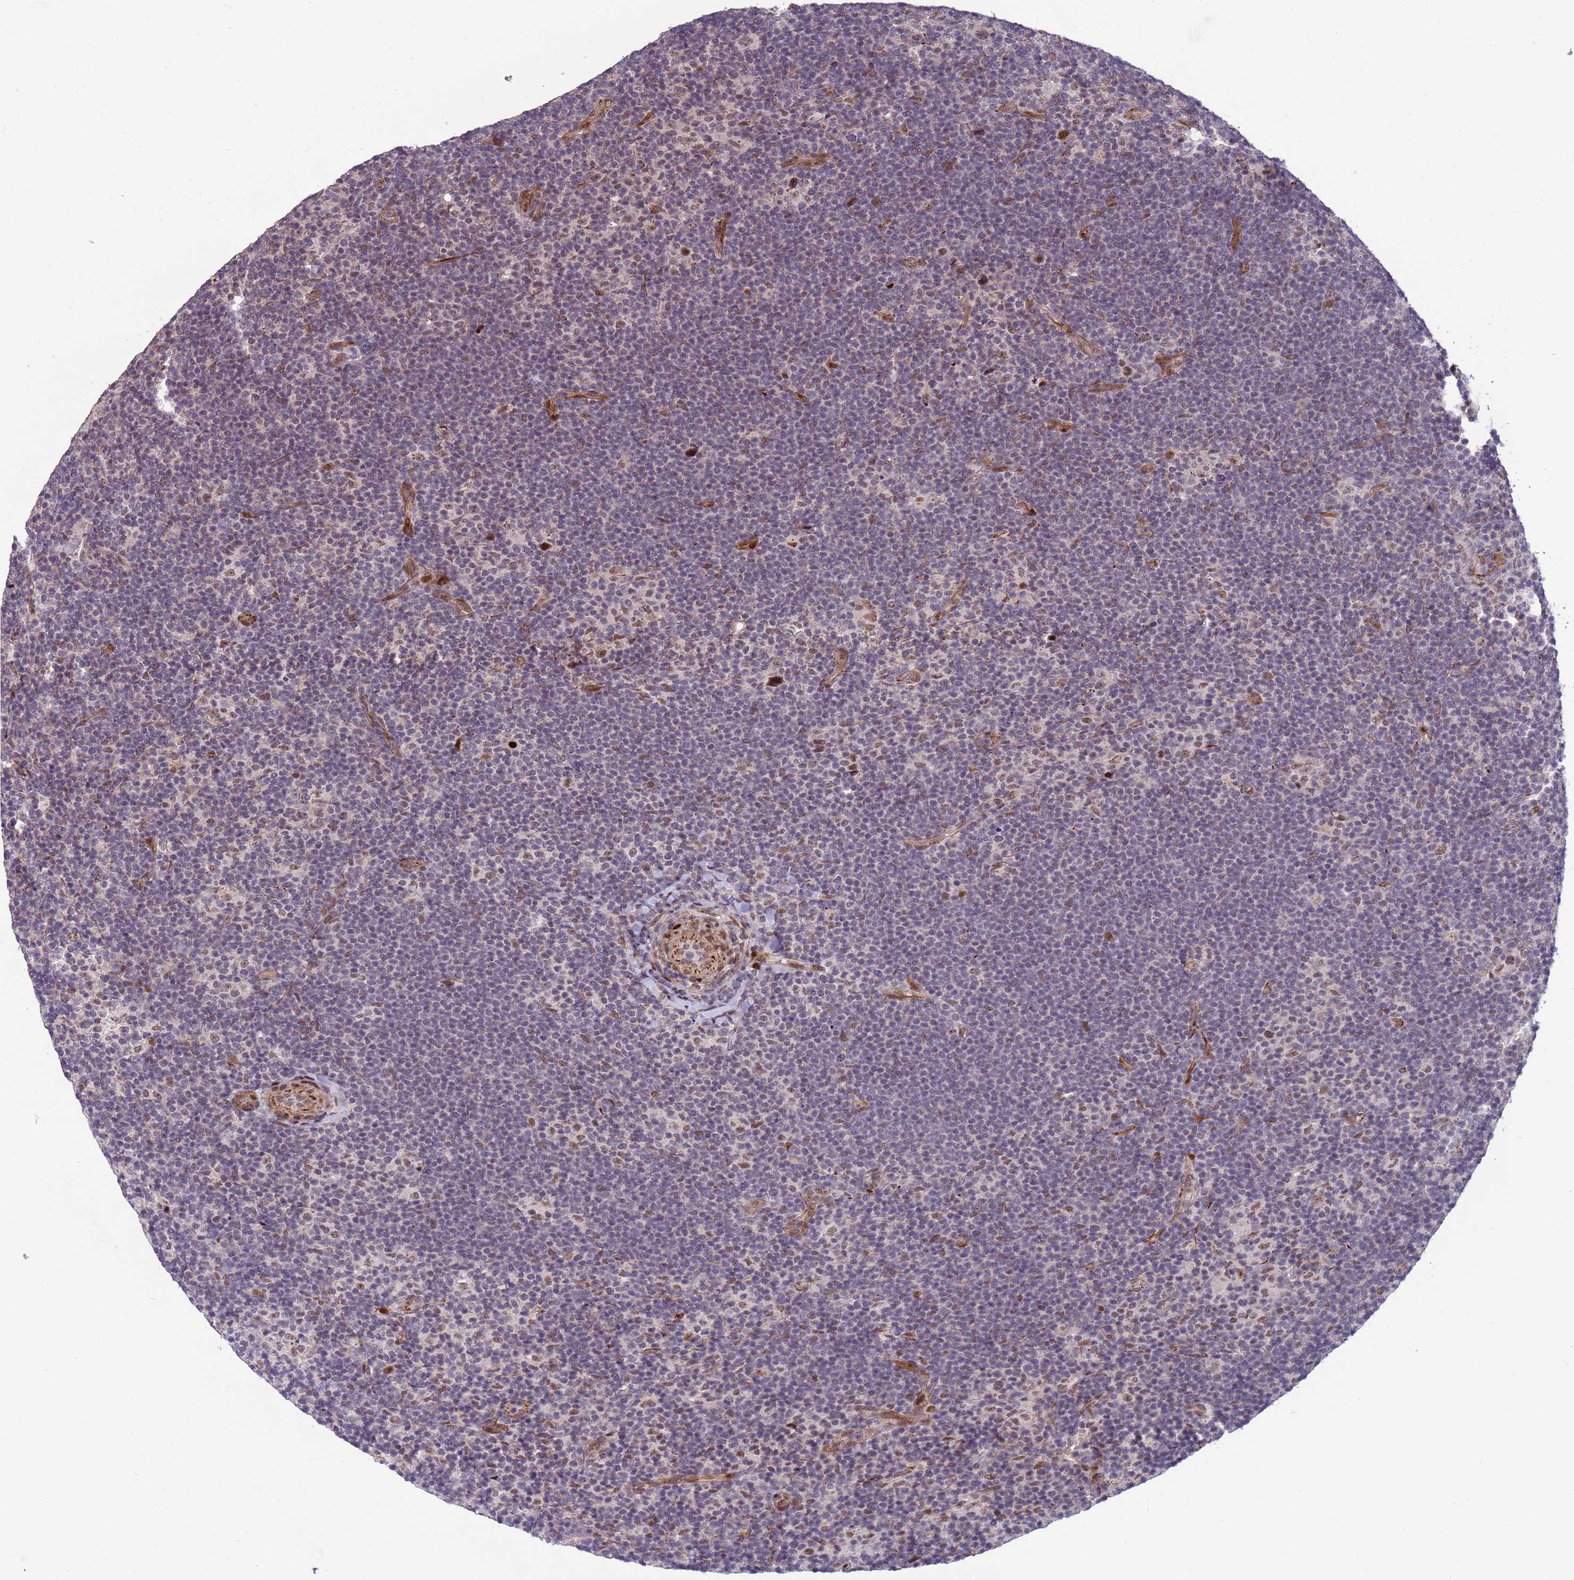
{"staining": {"intensity": "weak", "quantity": "25%-75%", "location": "nuclear"}, "tissue": "lymphoma", "cell_type": "Tumor cells", "image_type": "cancer", "snomed": [{"axis": "morphology", "description": "Hodgkin's disease, NOS"}, {"axis": "topography", "description": "Lymph node"}], "caption": "Tumor cells exhibit low levels of weak nuclear positivity in about 25%-75% of cells in human Hodgkin's disease.", "gene": "SHC3", "patient": {"sex": "female", "age": 57}}